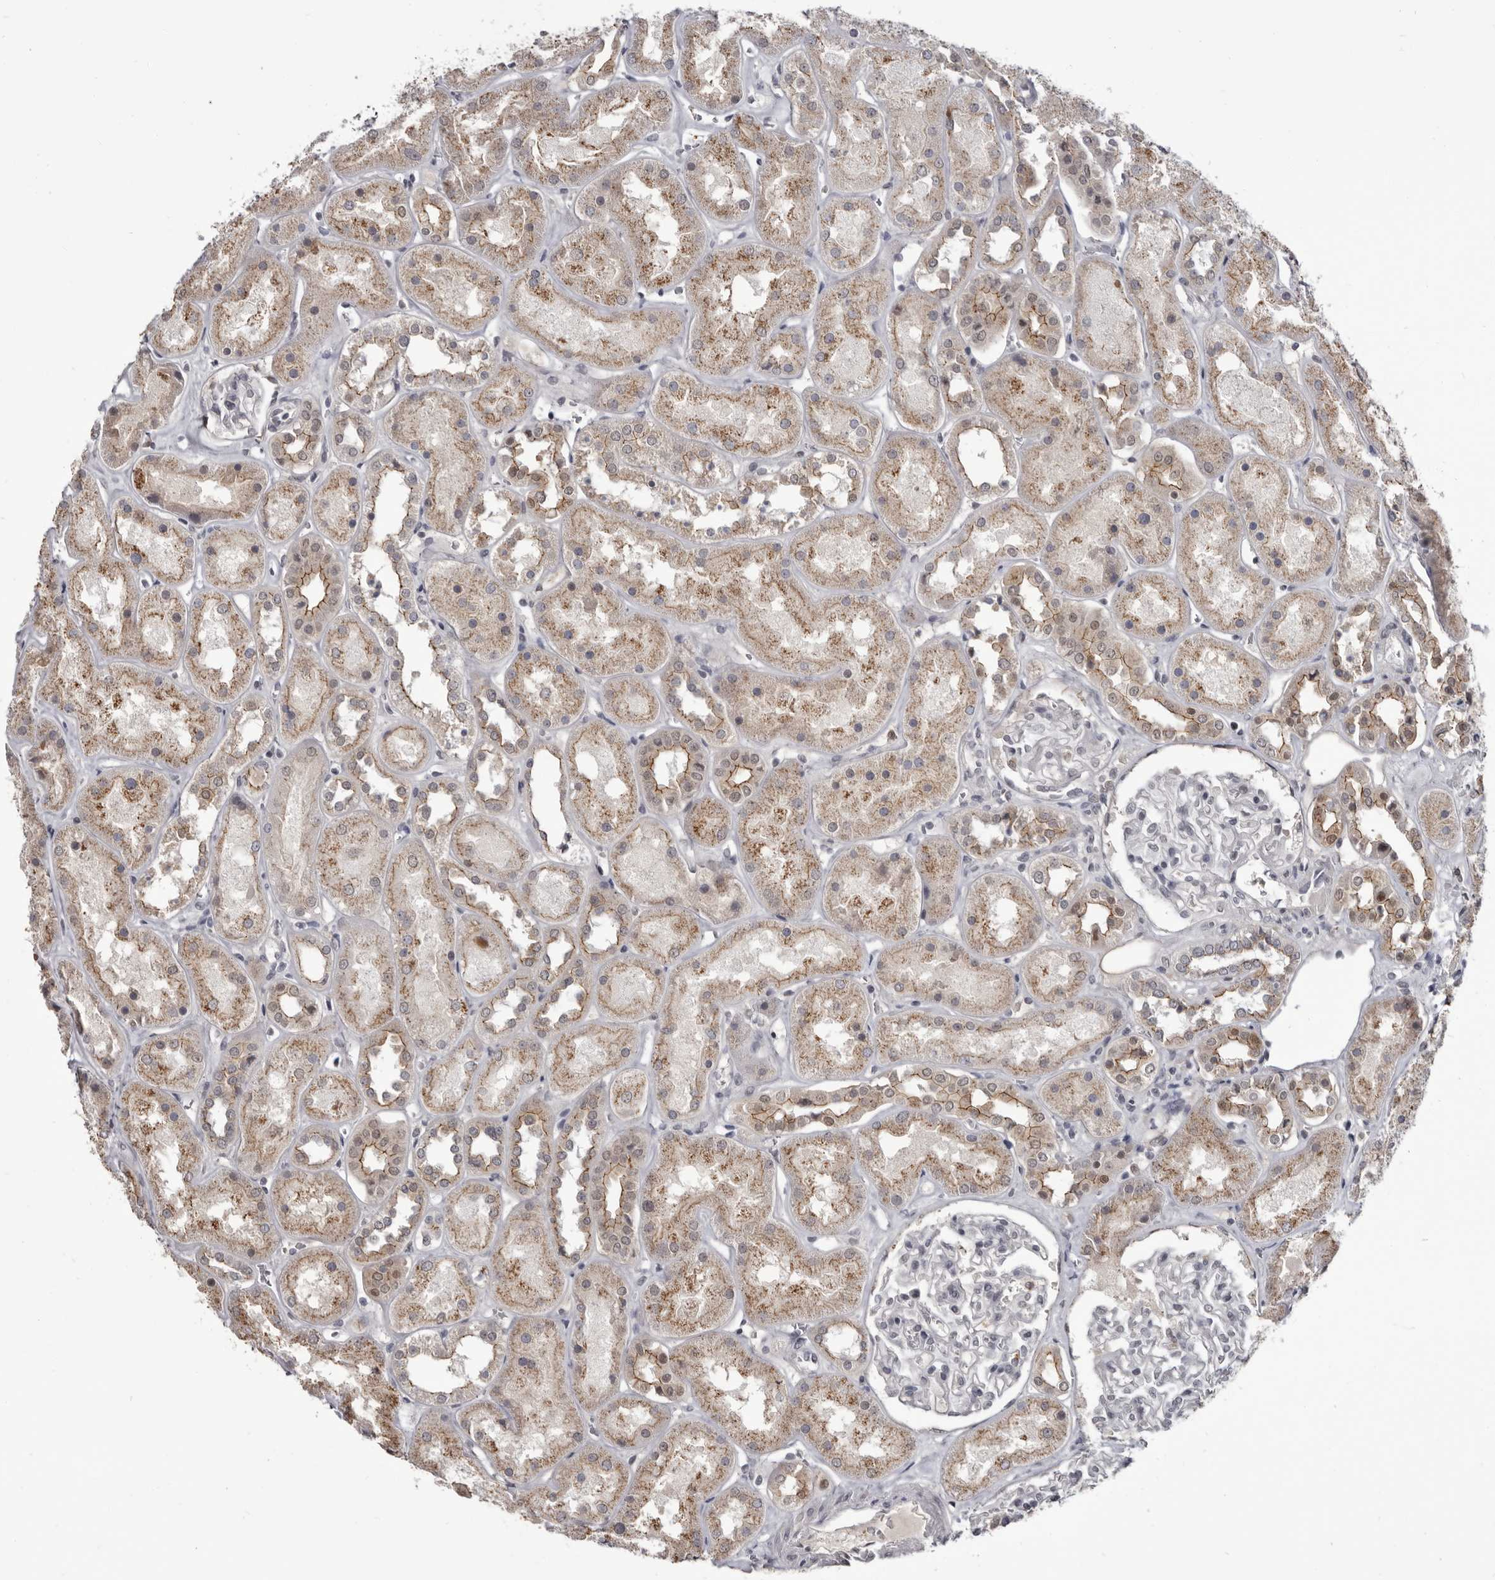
{"staining": {"intensity": "negative", "quantity": "none", "location": "none"}, "tissue": "kidney", "cell_type": "Cells in glomeruli", "image_type": "normal", "snomed": [{"axis": "morphology", "description": "Normal tissue, NOS"}, {"axis": "topography", "description": "Kidney"}], "caption": "This is an IHC histopathology image of benign human kidney. There is no staining in cells in glomeruli.", "gene": "CGN", "patient": {"sex": "male", "age": 70}}